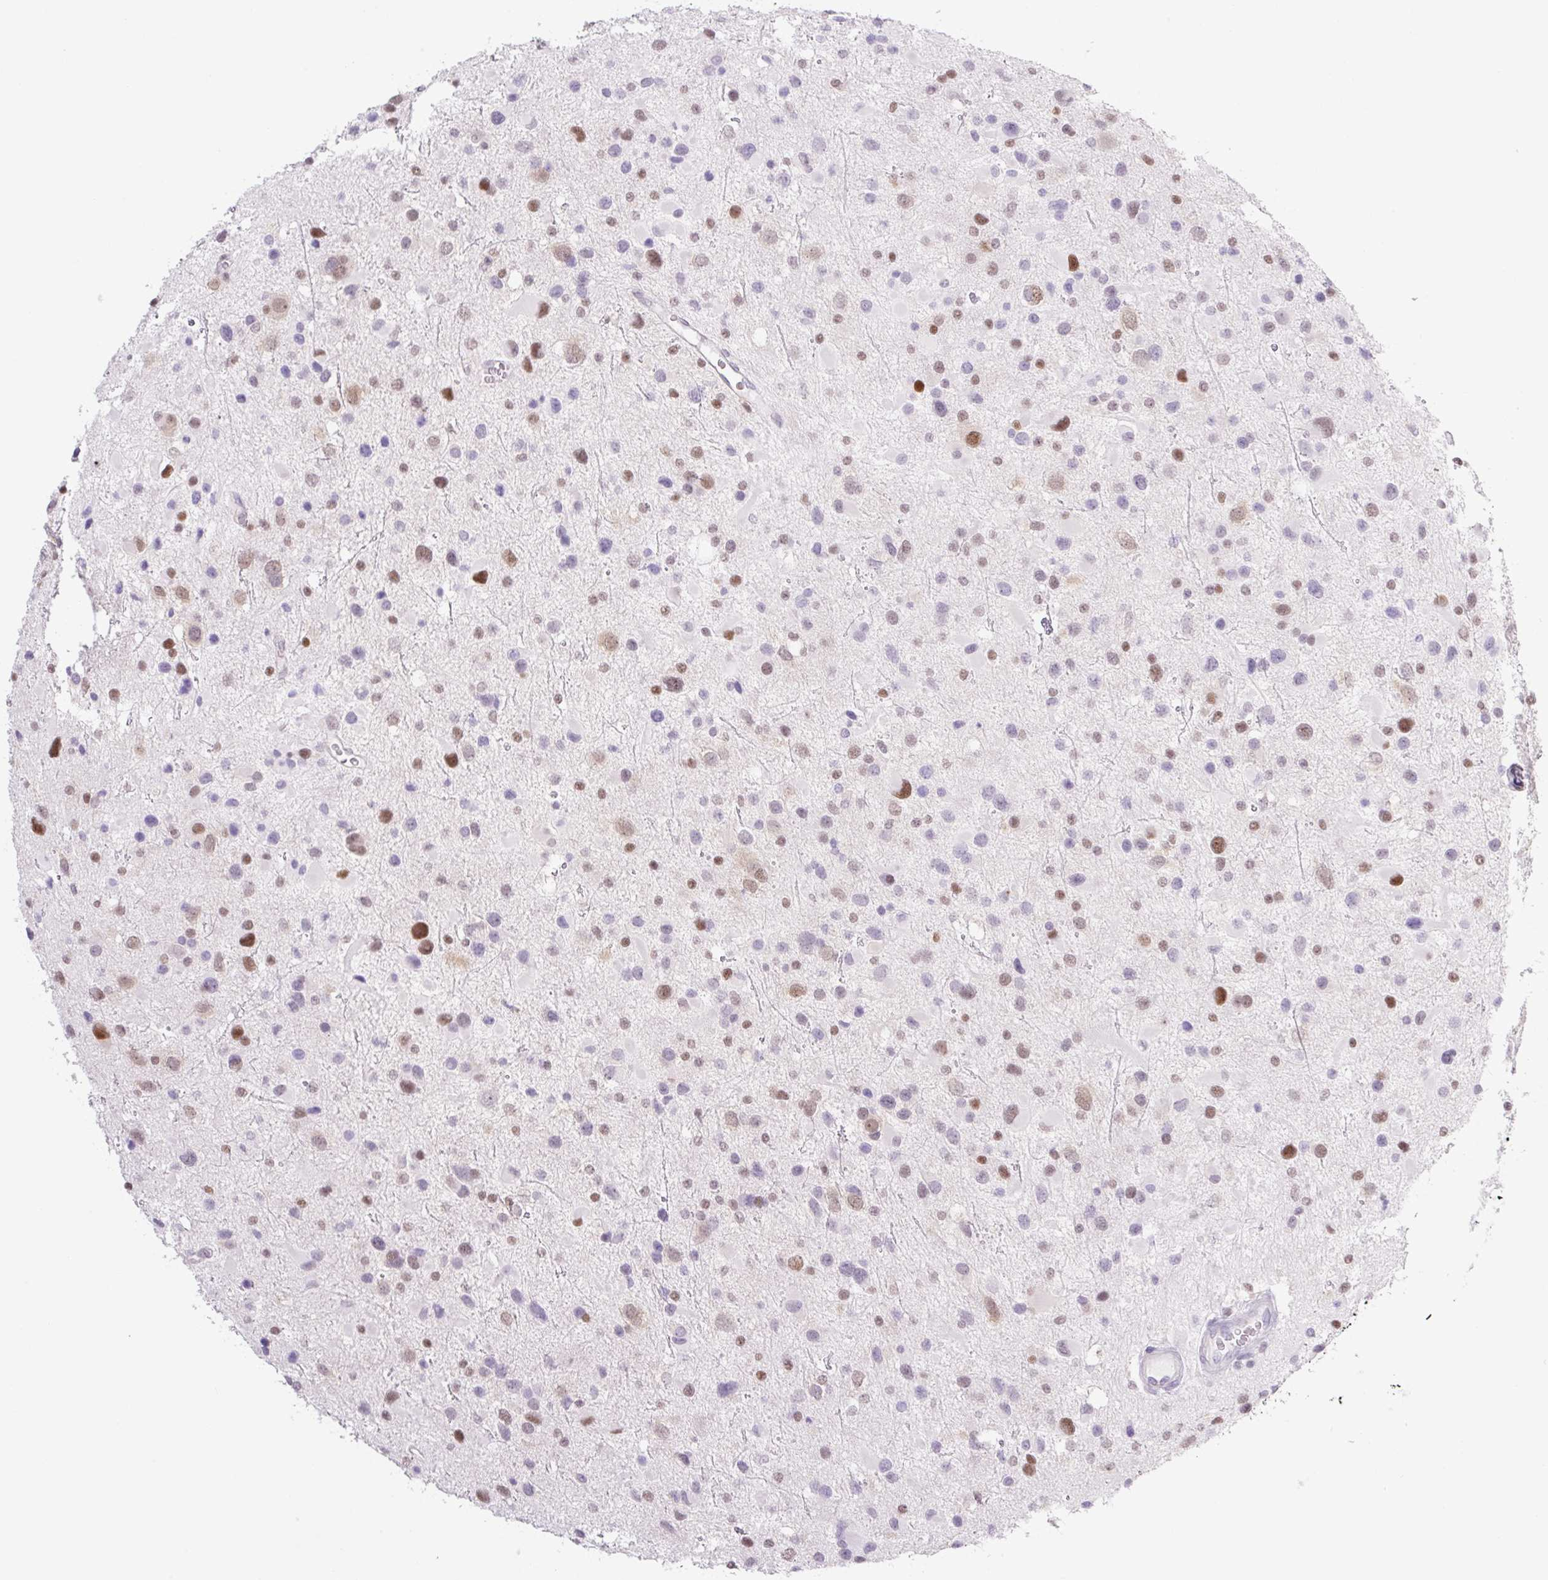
{"staining": {"intensity": "moderate", "quantity": "25%-75%", "location": "nuclear"}, "tissue": "glioma", "cell_type": "Tumor cells", "image_type": "cancer", "snomed": [{"axis": "morphology", "description": "Glioma, malignant, Low grade"}, {"axis": "topography", "description": "Brain"}], "caption": "Human glioma stained with a brown dye shows moderate nuclear positive positivity in approximately 25%-75% of tumor cells.", "gene": "TLE3", "patient": {"sex": "female", "age": 32}}